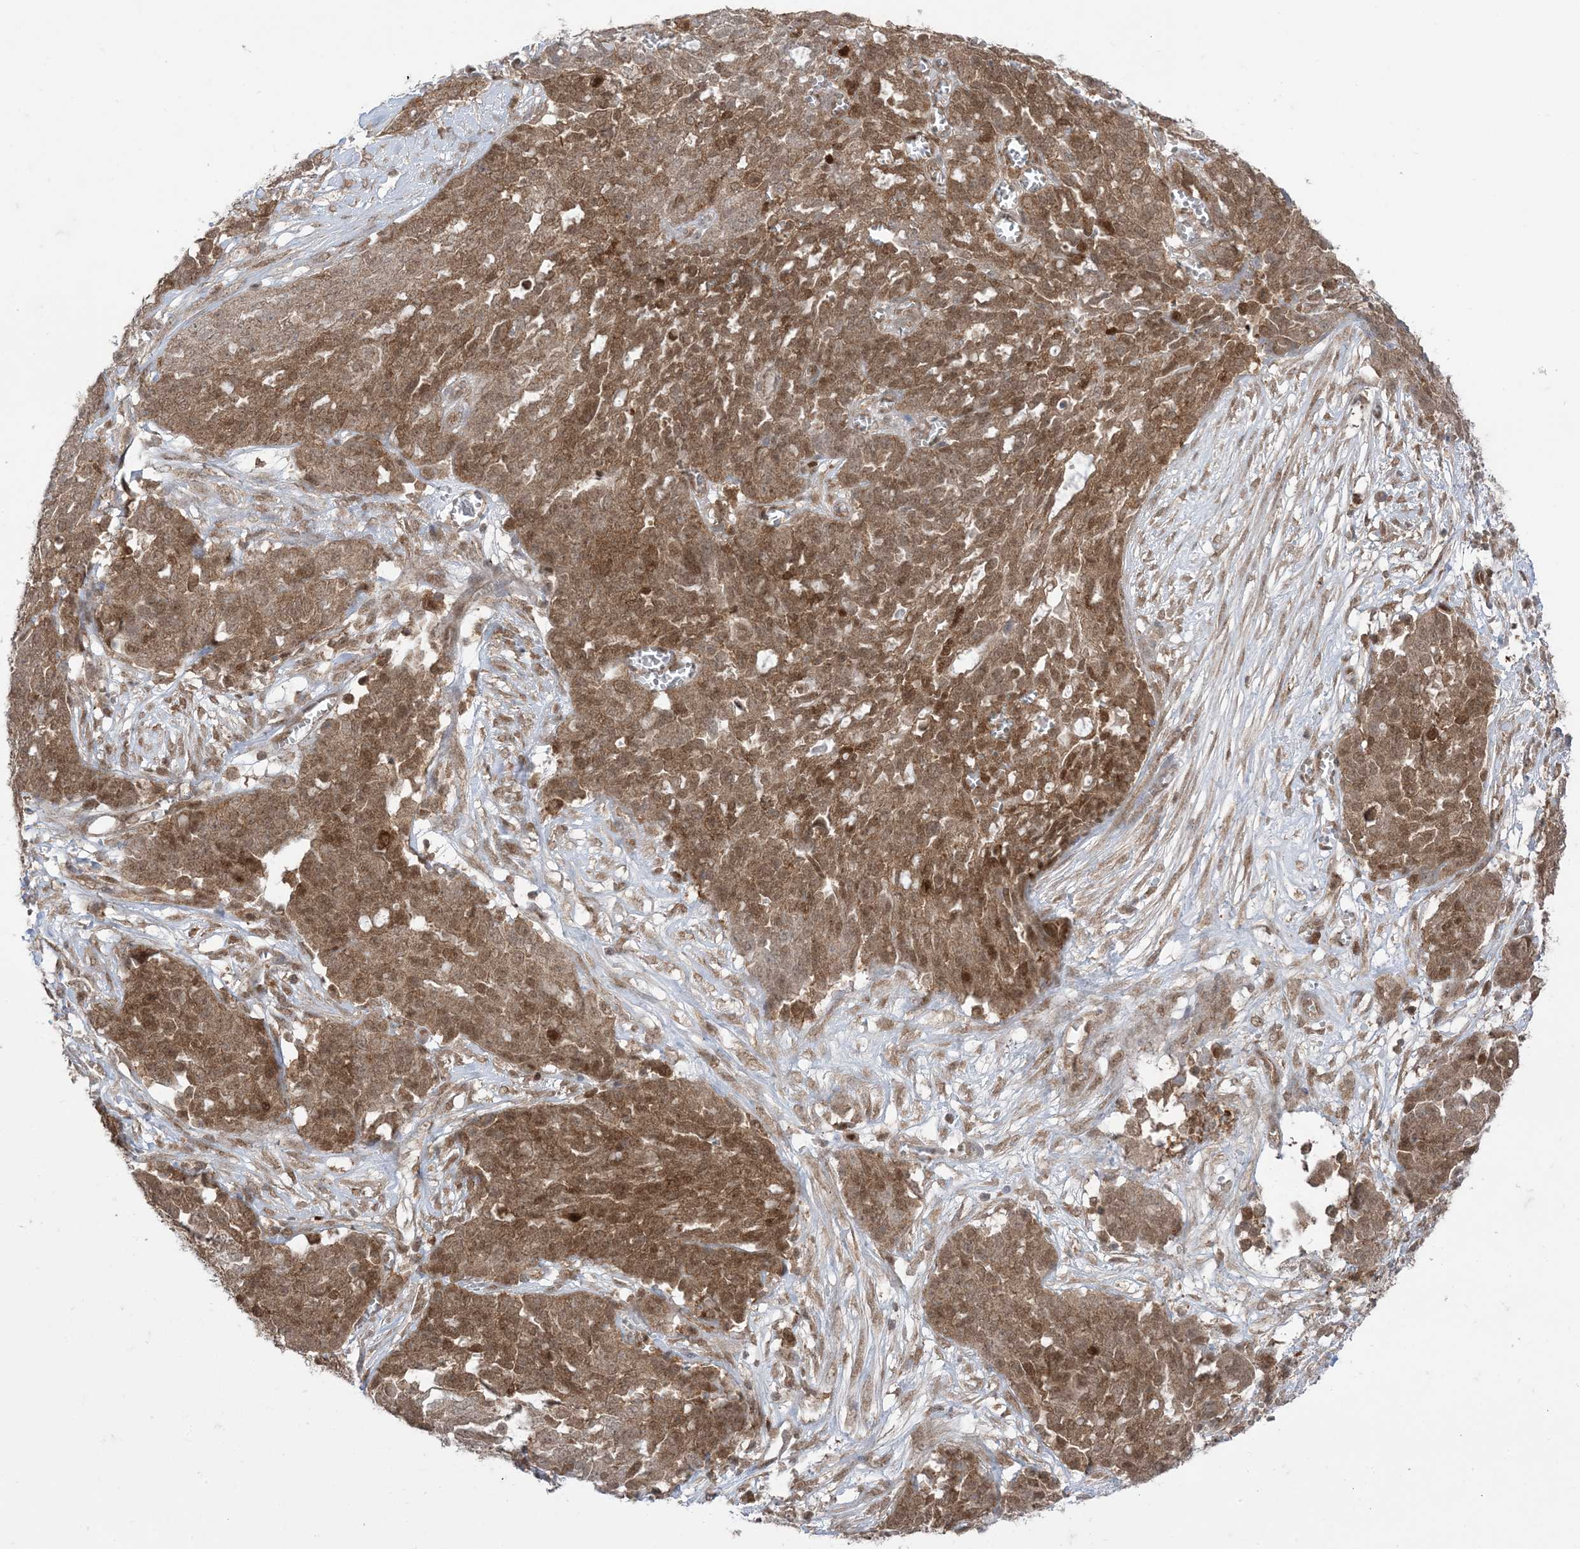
{"staining": {"intensity": "moderate", "quantity": ">75%", "location": "cytoplasmic/membranous,nuclear"}, "tissue": "ovarian cancer", "cell_type": "Tumor cells", "image_type": "cancer", "snomed": [{"axis": "morphology", "description": "Cystadenocarcinoma, serous, NOS"}, {"axis": "topography", "description": "Soft tissue"}, {"axis": "topography", "description": "Ovary"}], "caption": "Protein staining by immunohistochemistry demonstrates moderate cytoplasmic/membranous and nuclear positivity in about >75% of tumor cells in ovarian serous cystadenocarcinoma. Nuclei are stained in blue.", "gene": "PTPA", "patient": {"sex": "female", "age": 57}}